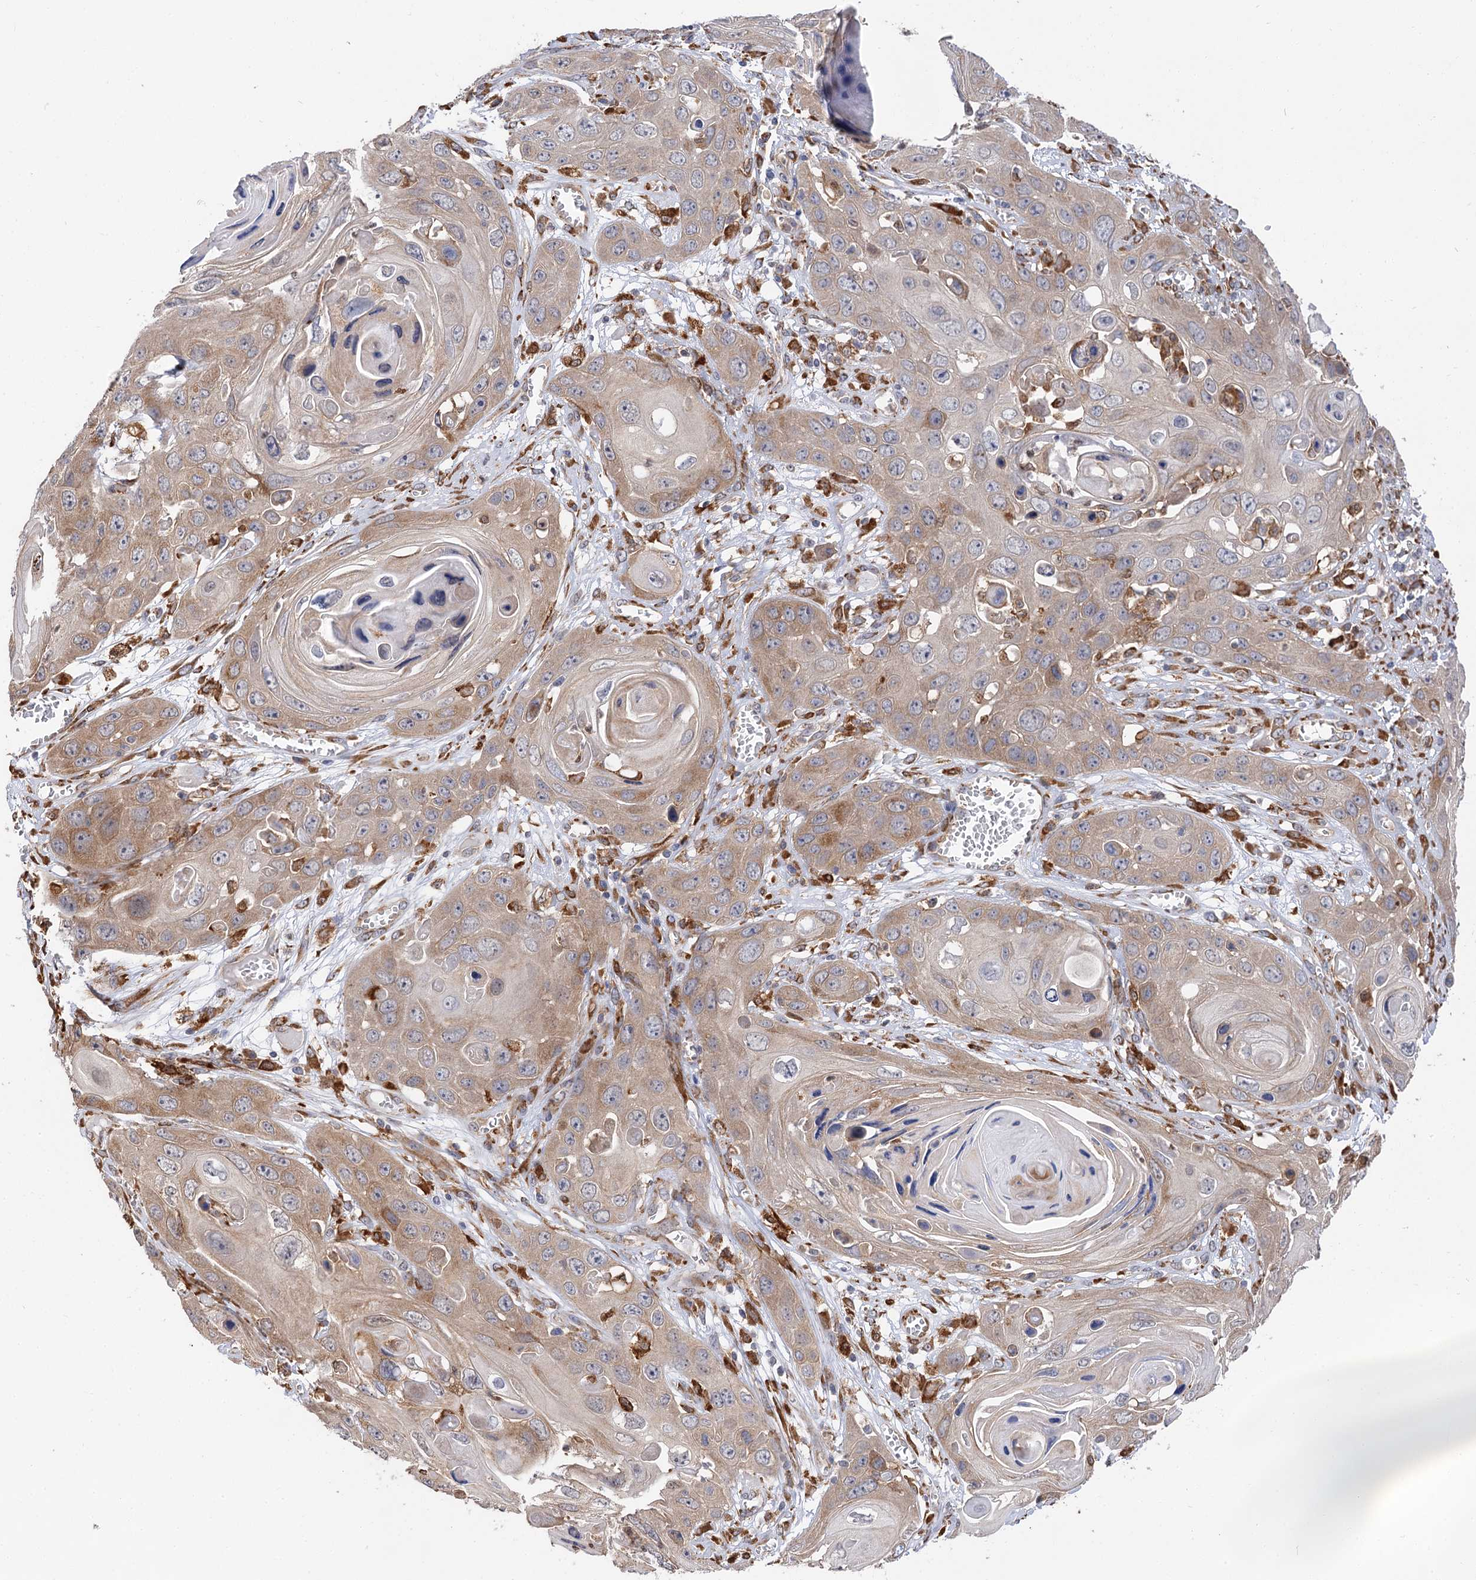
{"staining": {"intensity": "moderate", "quantity": "25%-75%", "location": "cytoplasmic/membranous"}, "tissue": "skin cancer", "cell_type": "Tumor cells", "image_type": "cancer", "snomed": [{"axis": "morphology", "description": "Squamous cell carcinoma, NOS"}, {"axis": "topography", "description": "Skin"}], "caption": "Immunohistochemical staining of skin cancer reveals medium levels of moderate cytoplasmic/membranous staining in approximately 25%-75% of tumor cells.", "gene": "PPIP5K2", "patient": {"sex": "male", "age": 55}}